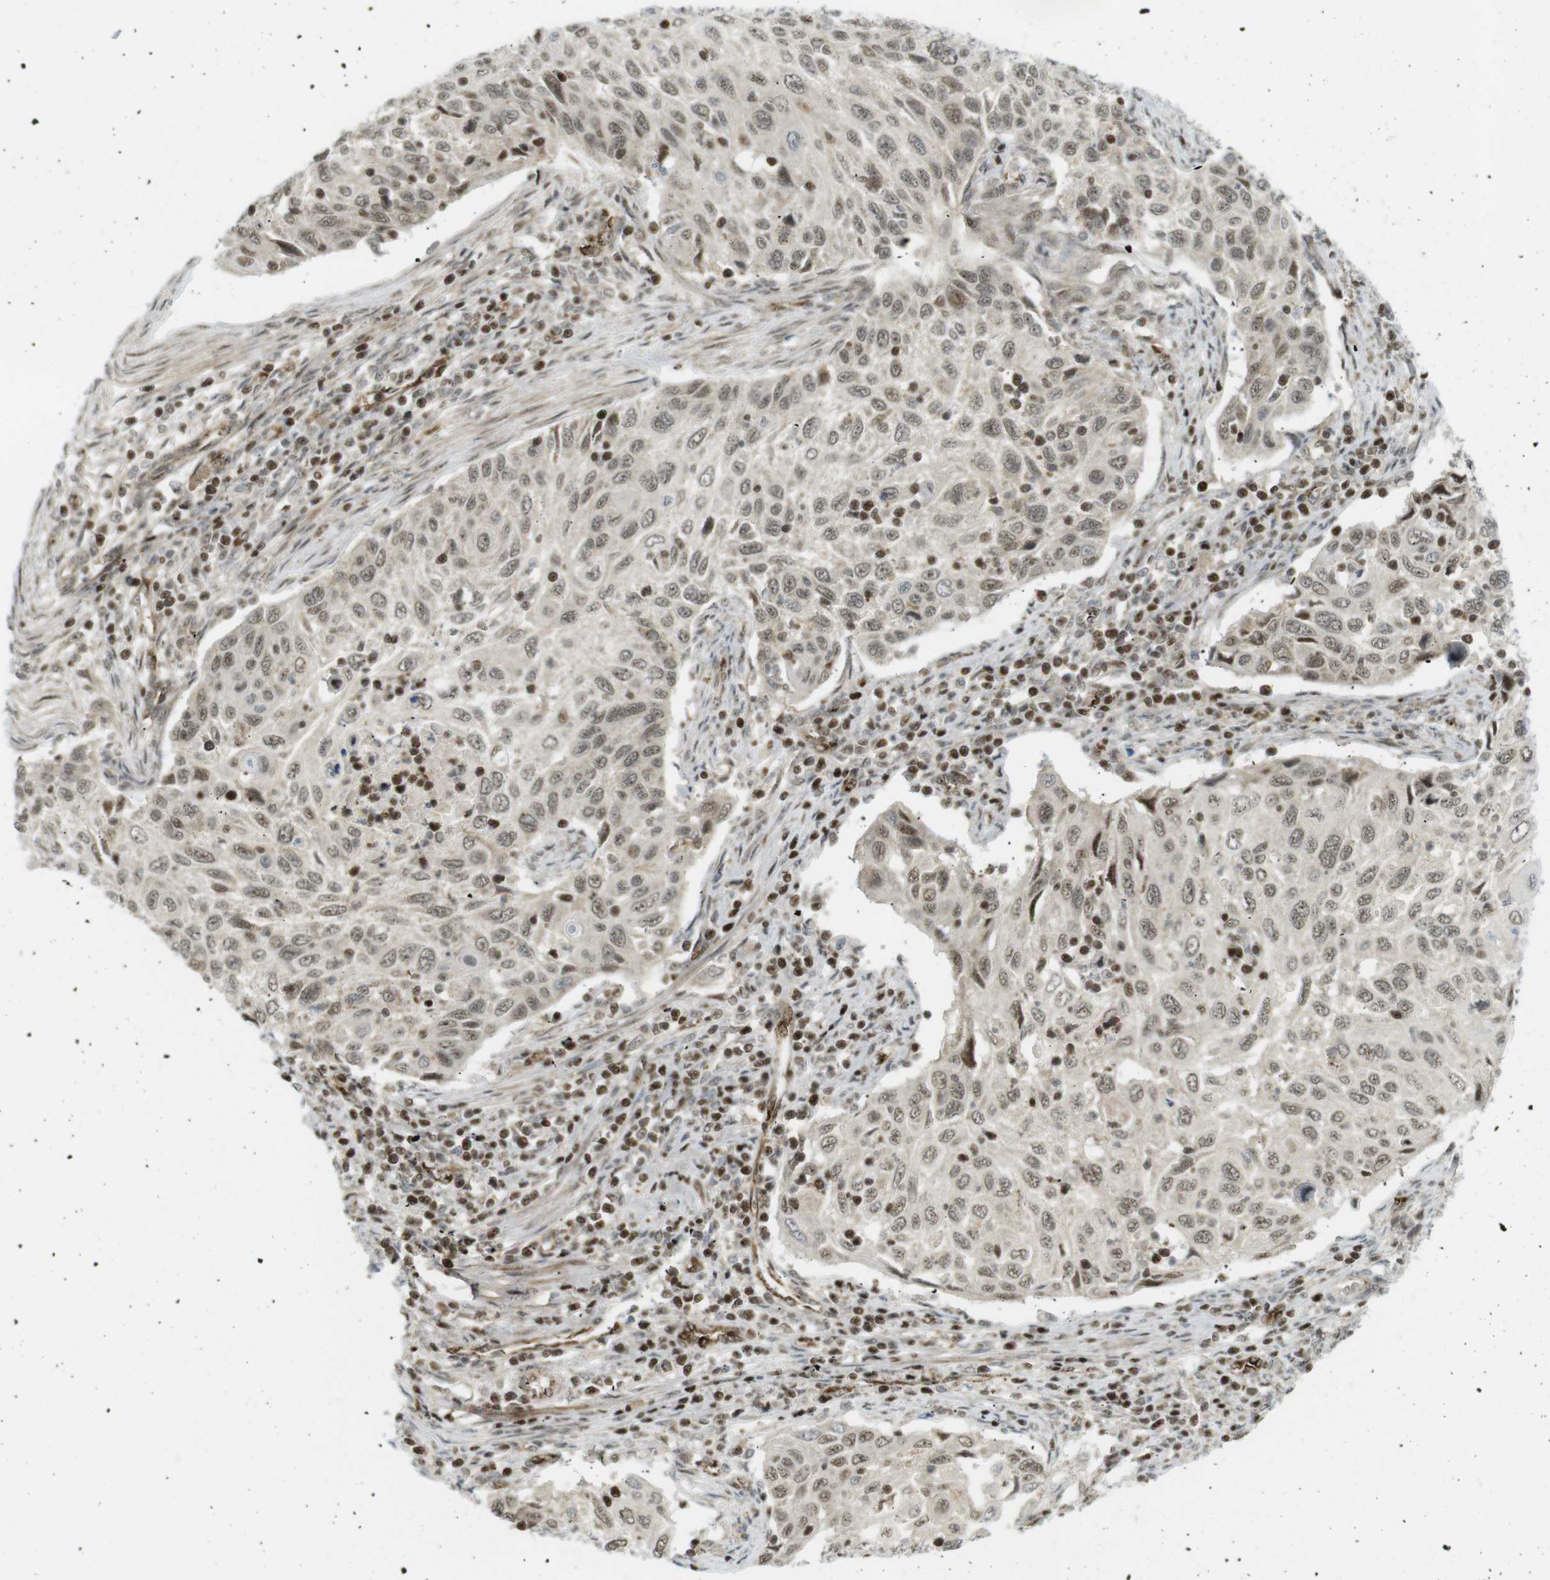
{"staining": {"intensity": "moderate", "quantity": ">75%", "location": "nuclear"}, "tissue": "cervical cancer", "cell_type": "Tumor cells", "image_type": "cancer", "snomed": [{"axis": "morphology", "description": "Squamous cell carcinoma, NOS"}, {"axis": "topography", "description": "Cervix"}], "caption": "An IHC micrograph of neoplastic tissue is shown. Protein staining in brown labels moderate nuclear positivity in cervical cancer within tumor cells.", "gene": "PPP1R13B", "patient": {"sex": "female", "age": 70}}